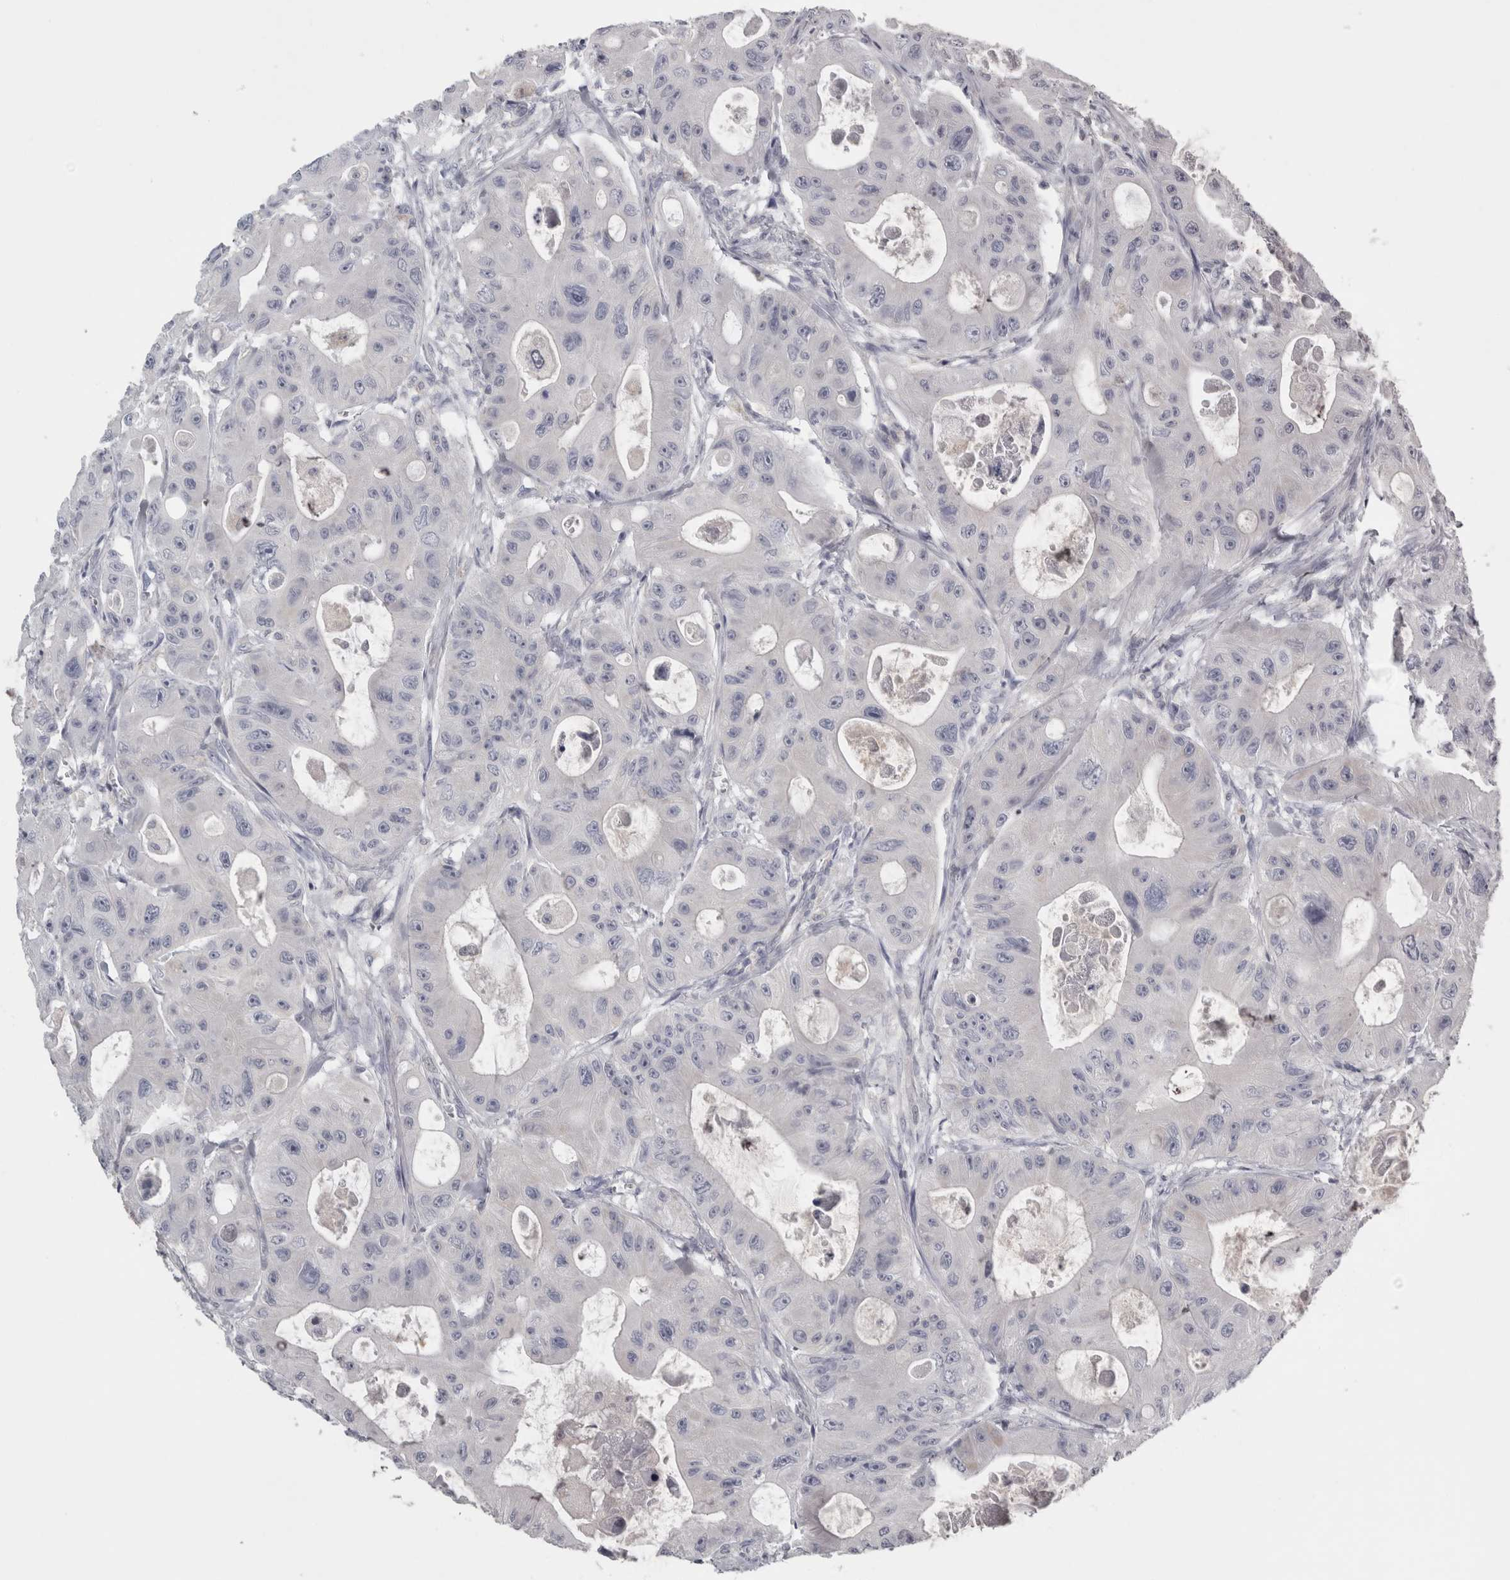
{"staining": {"intensity": "negative", "quantity": "none", "location": "none"}, "tissue": "colorectal cancer", "cell_type": "Tumor cells", "image_type": "cancer", "snomed": [{"axis": "morphology", "description": "Adenocarcinoma, NOS"}, {"axis": "topography", "description": "Colon"}], "caption": "This photomicrograph is of colorectal cancer (adenocarcinoma) stained with immunohistochemistry to label a protein in brown with the nuclei are counter-stained blue. There is no staining in tumor cells.", "gene": "TCAP", "patient": {"sex": "female", "age": 46}}